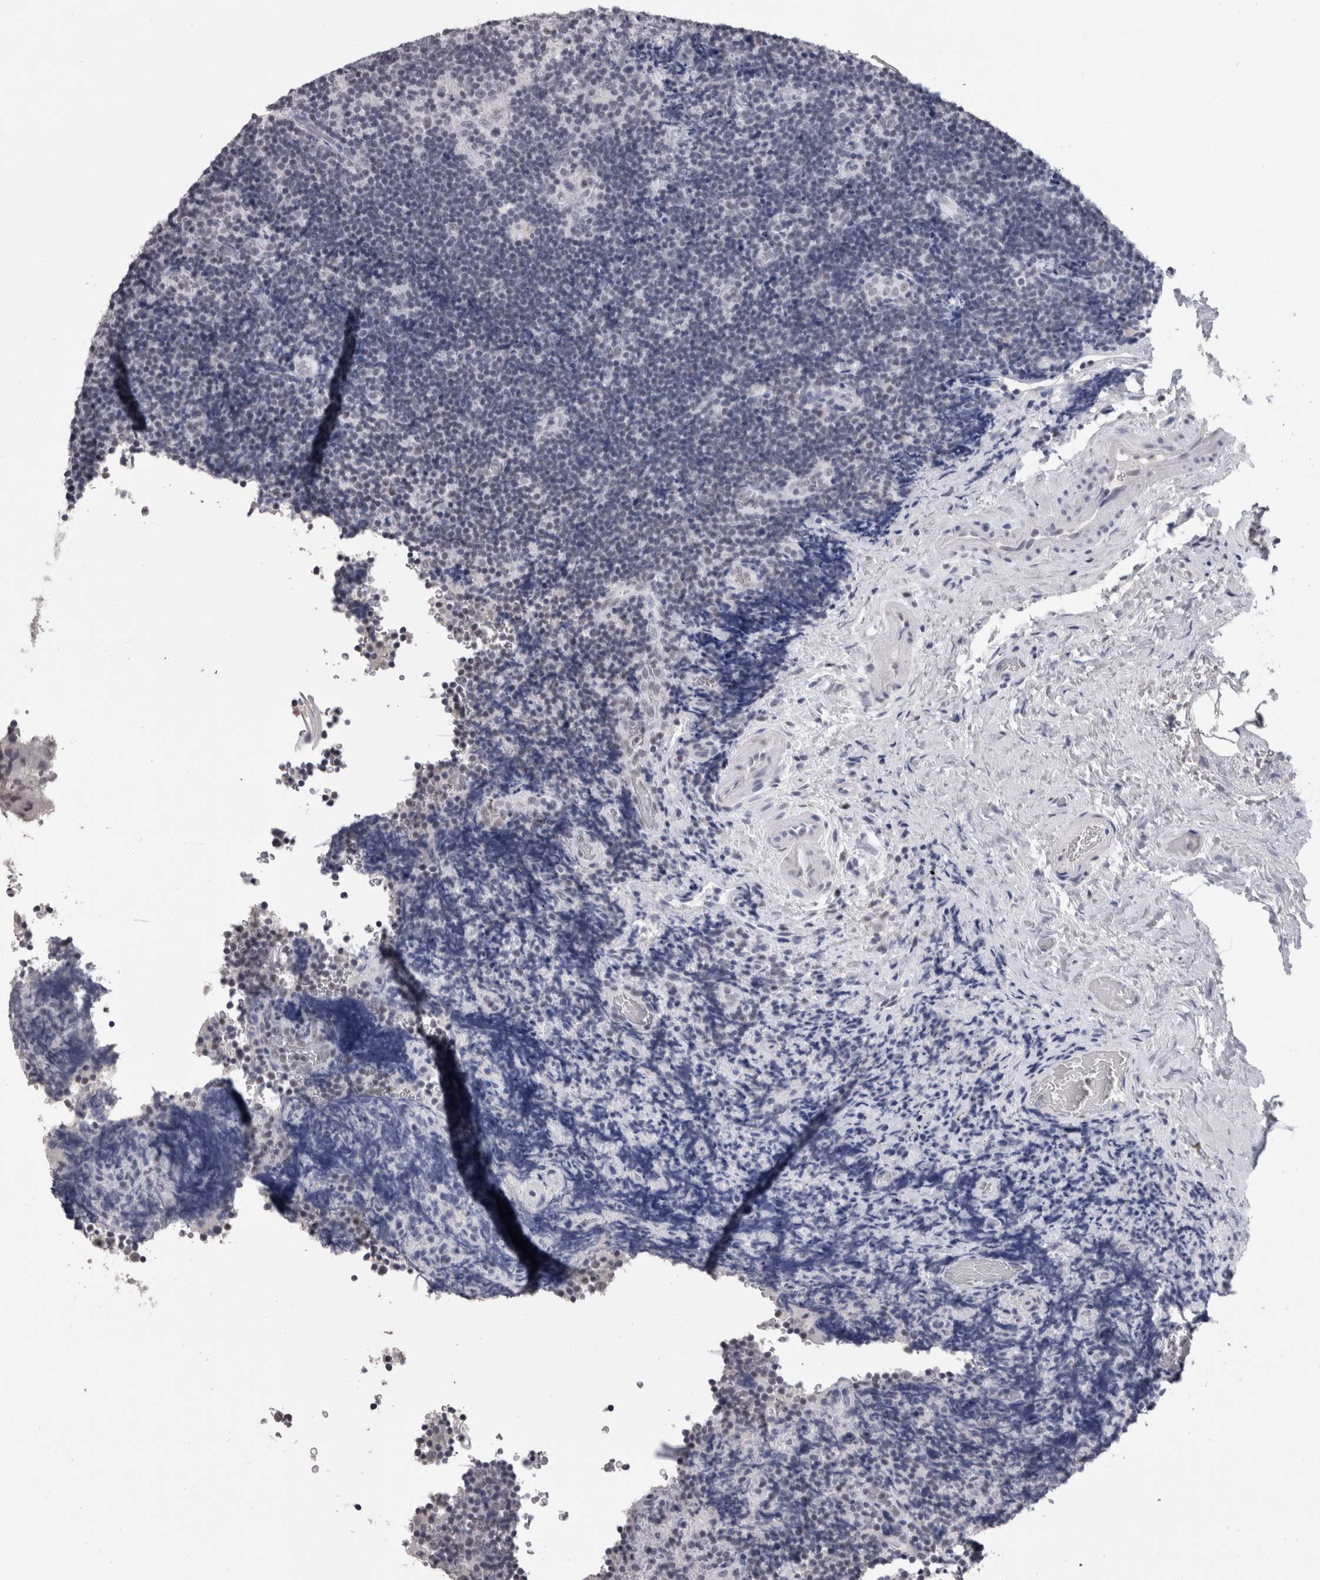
{"staining": {"intensity": "negative", "quantity": "none", "location": "none"}, "tissue": "lymphoma", "cell_type": "Tumor cells", "image_type": "cancer", "snomed": [{"axis": "morphology", "description": "Malignant lymphoma, non-Hodgkin's type, High grade"}, {"axis": "topography", "description": "Tonsil"}], "caption": "Immunohistochemistry histopathology image of neoplastic tissue: human lymphoma stained with DAB shows no significant protein staining in tumor cells. Brightfield microscopy of immunohistochemistry (IHC) stained with DAB (brown) and hematoxylin (blue), captured at high magnification.", "gene": "DDX17", "patient": {"sex": "female", "age": 36}}